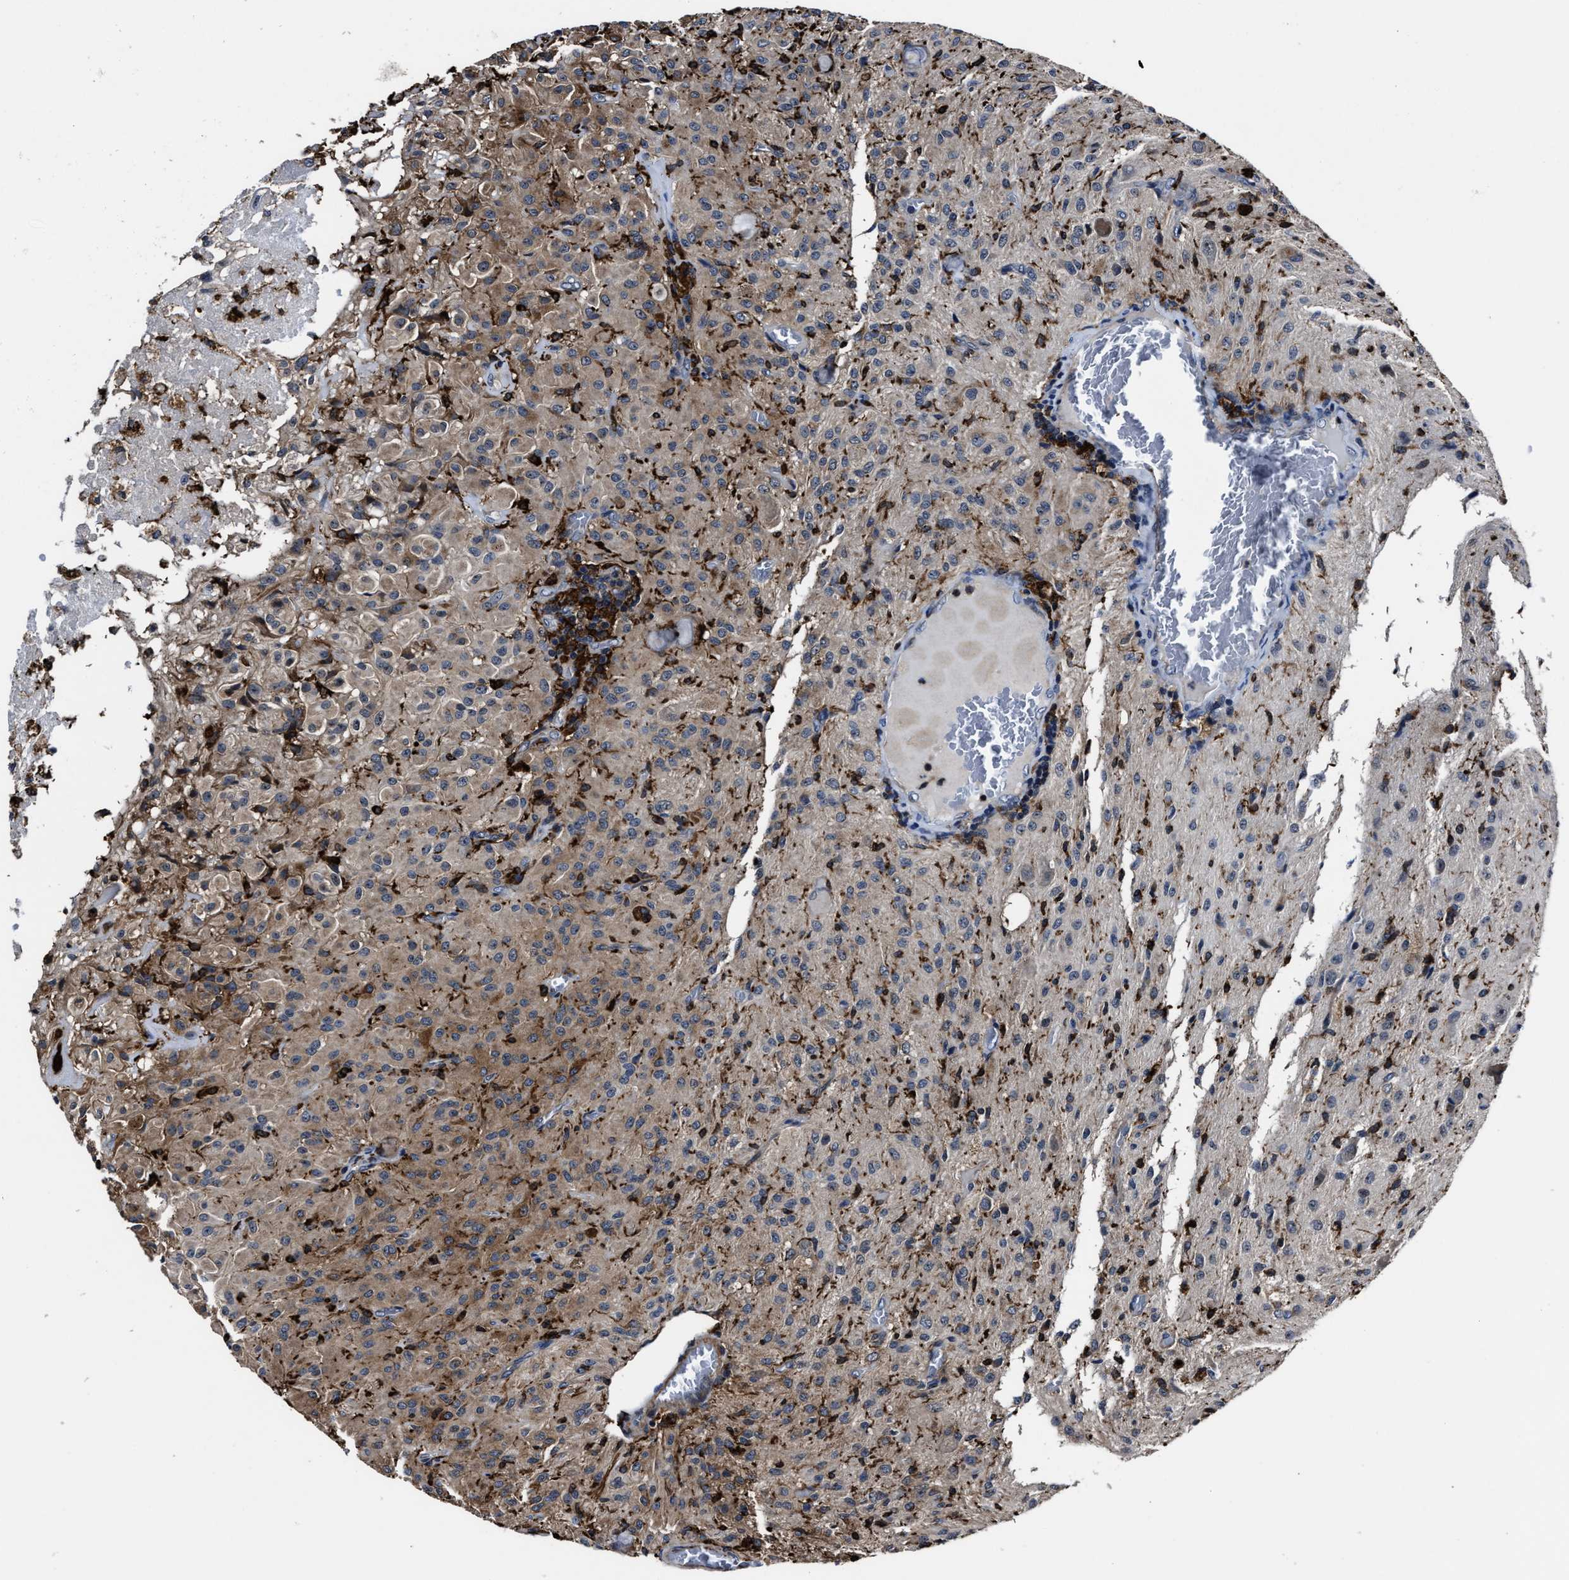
{"staining": {"intensity": "weak", "quantity": "25%-75%", "location": "cytoplasmic/membranous"}, "tissue": "glioma", "cell_type": "Tumor cells", "image_type": "cancer", "snomed": [{"axis": "morphology", "description": "Glioma, malignant, High grade"}, {"axis": "topography", "description": "Brain"}], "caption": "Glioma stained for a protein (brown) reveals weak cytoplasmic/membranous positive expression in approximately 25%-75% of tumor cells.", "gene": "RSBN1L", "patient": {"sex": "female", "age": 59}}